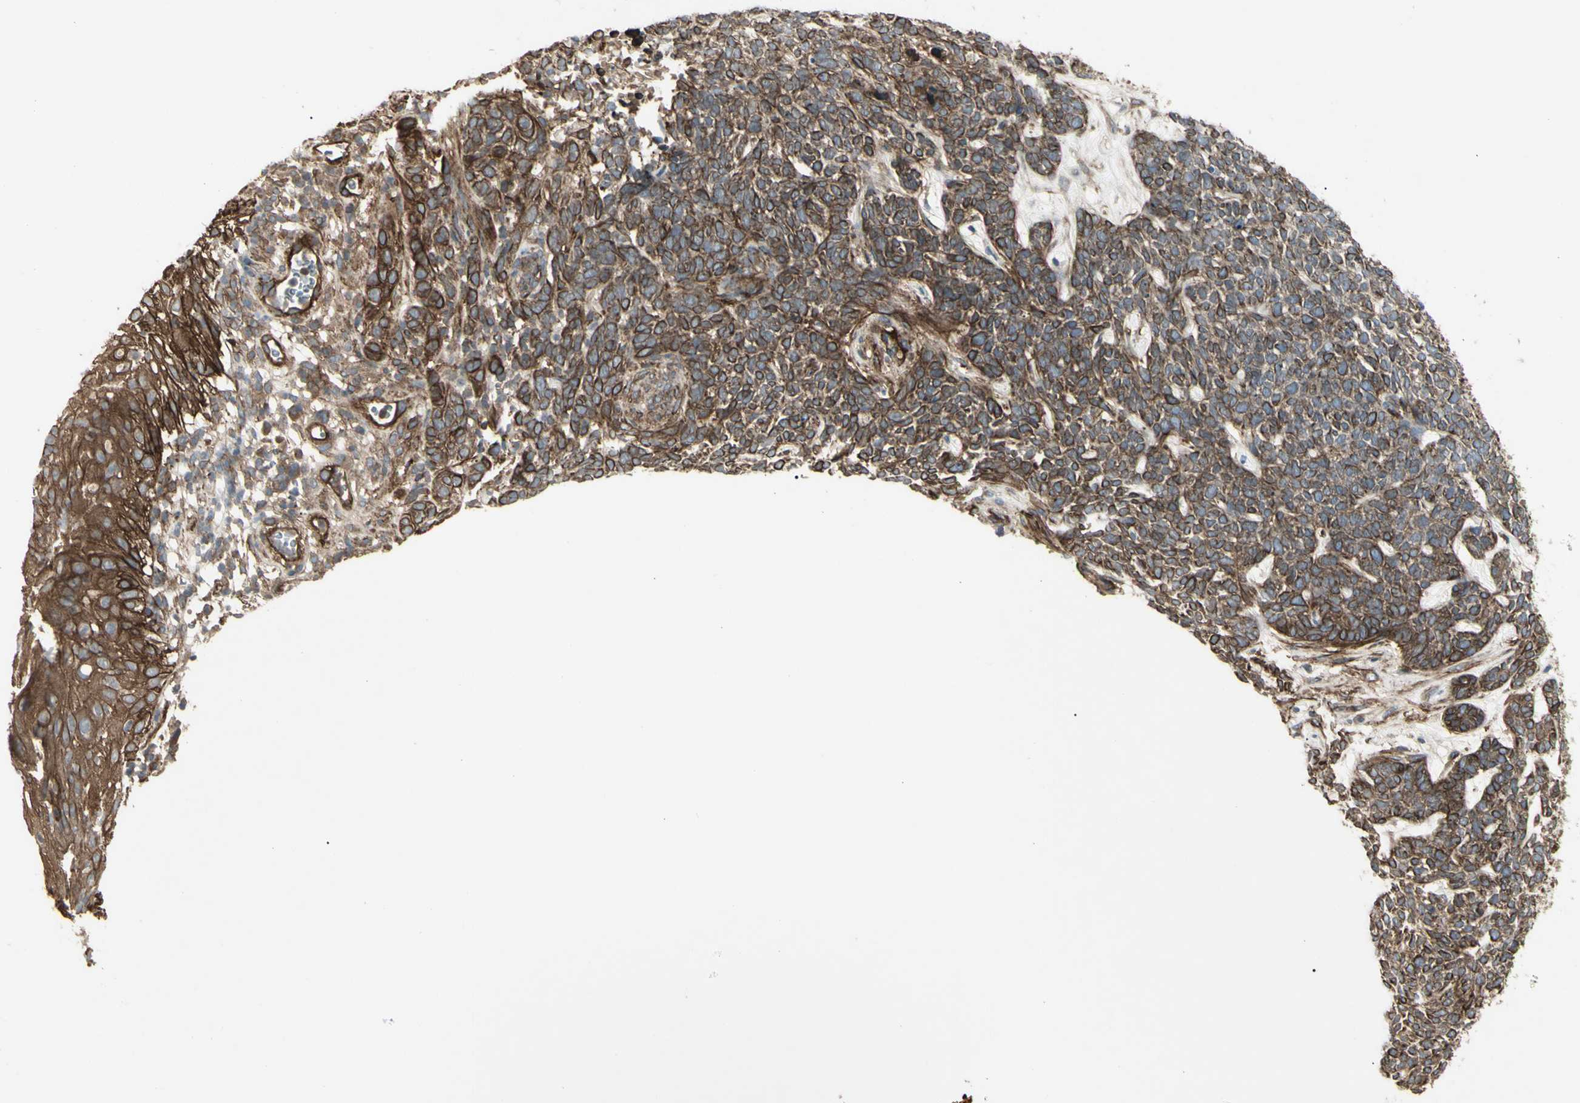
{"staining": {"intensity": "moderate", "quantity": ">75%", "location": "cytoplasmic/membranous"}, "tissue": "skin cancer", "cell_type": "Tumor cells", "image_type": "cancer", "snomed": [{"axis": "morphology", "description": "Basal cell carcinoma"}, {"axis": "topography", "description": "Skin"}], "caption": "This image shows skin basal cell carcinoma stained with IHC to label a protein in brown. The cytoplasmic/membranous of tumor cells show moderate positivity for the protein. Nuclei are counter-stained blue.", "gene": "CD276", "patient": {"sex": "female", "age": 84}}